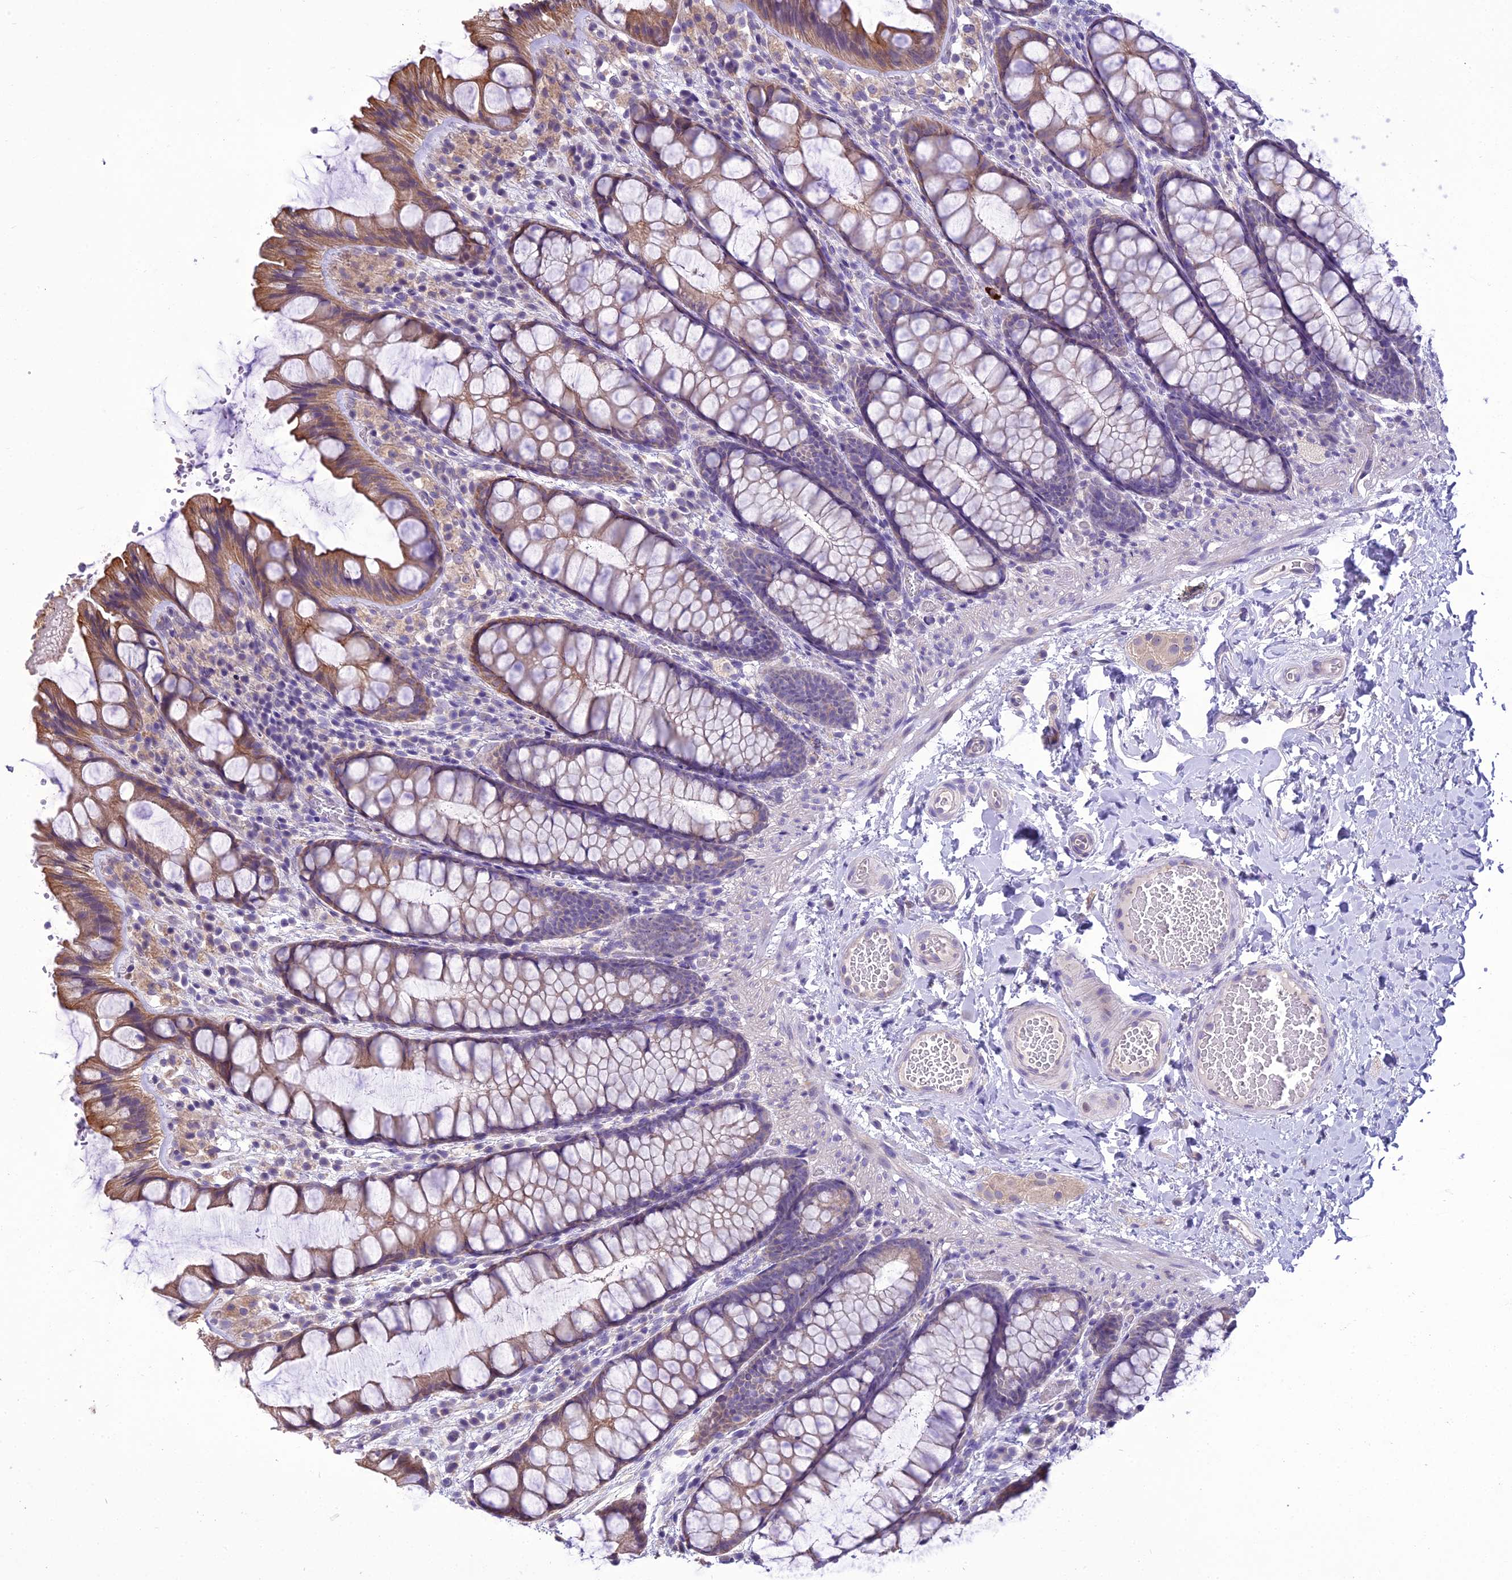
{"staining": {"intensity": "negative", "quantity": "none", "location": "none"}, "tissue": "colon", "cell_type": "Endothelial cells", "image_type": "normal", "snomed": [{"axis": "morphology", "description": "Normal tissue, NOS"}, {"axis": "topography", "description": "Colon"}], "caption": "Protein analysis of normal colon shows no significant expression in endothelial cells.", "gene": "SCRT1", "patient": {"sex": "male", "age": 47}}